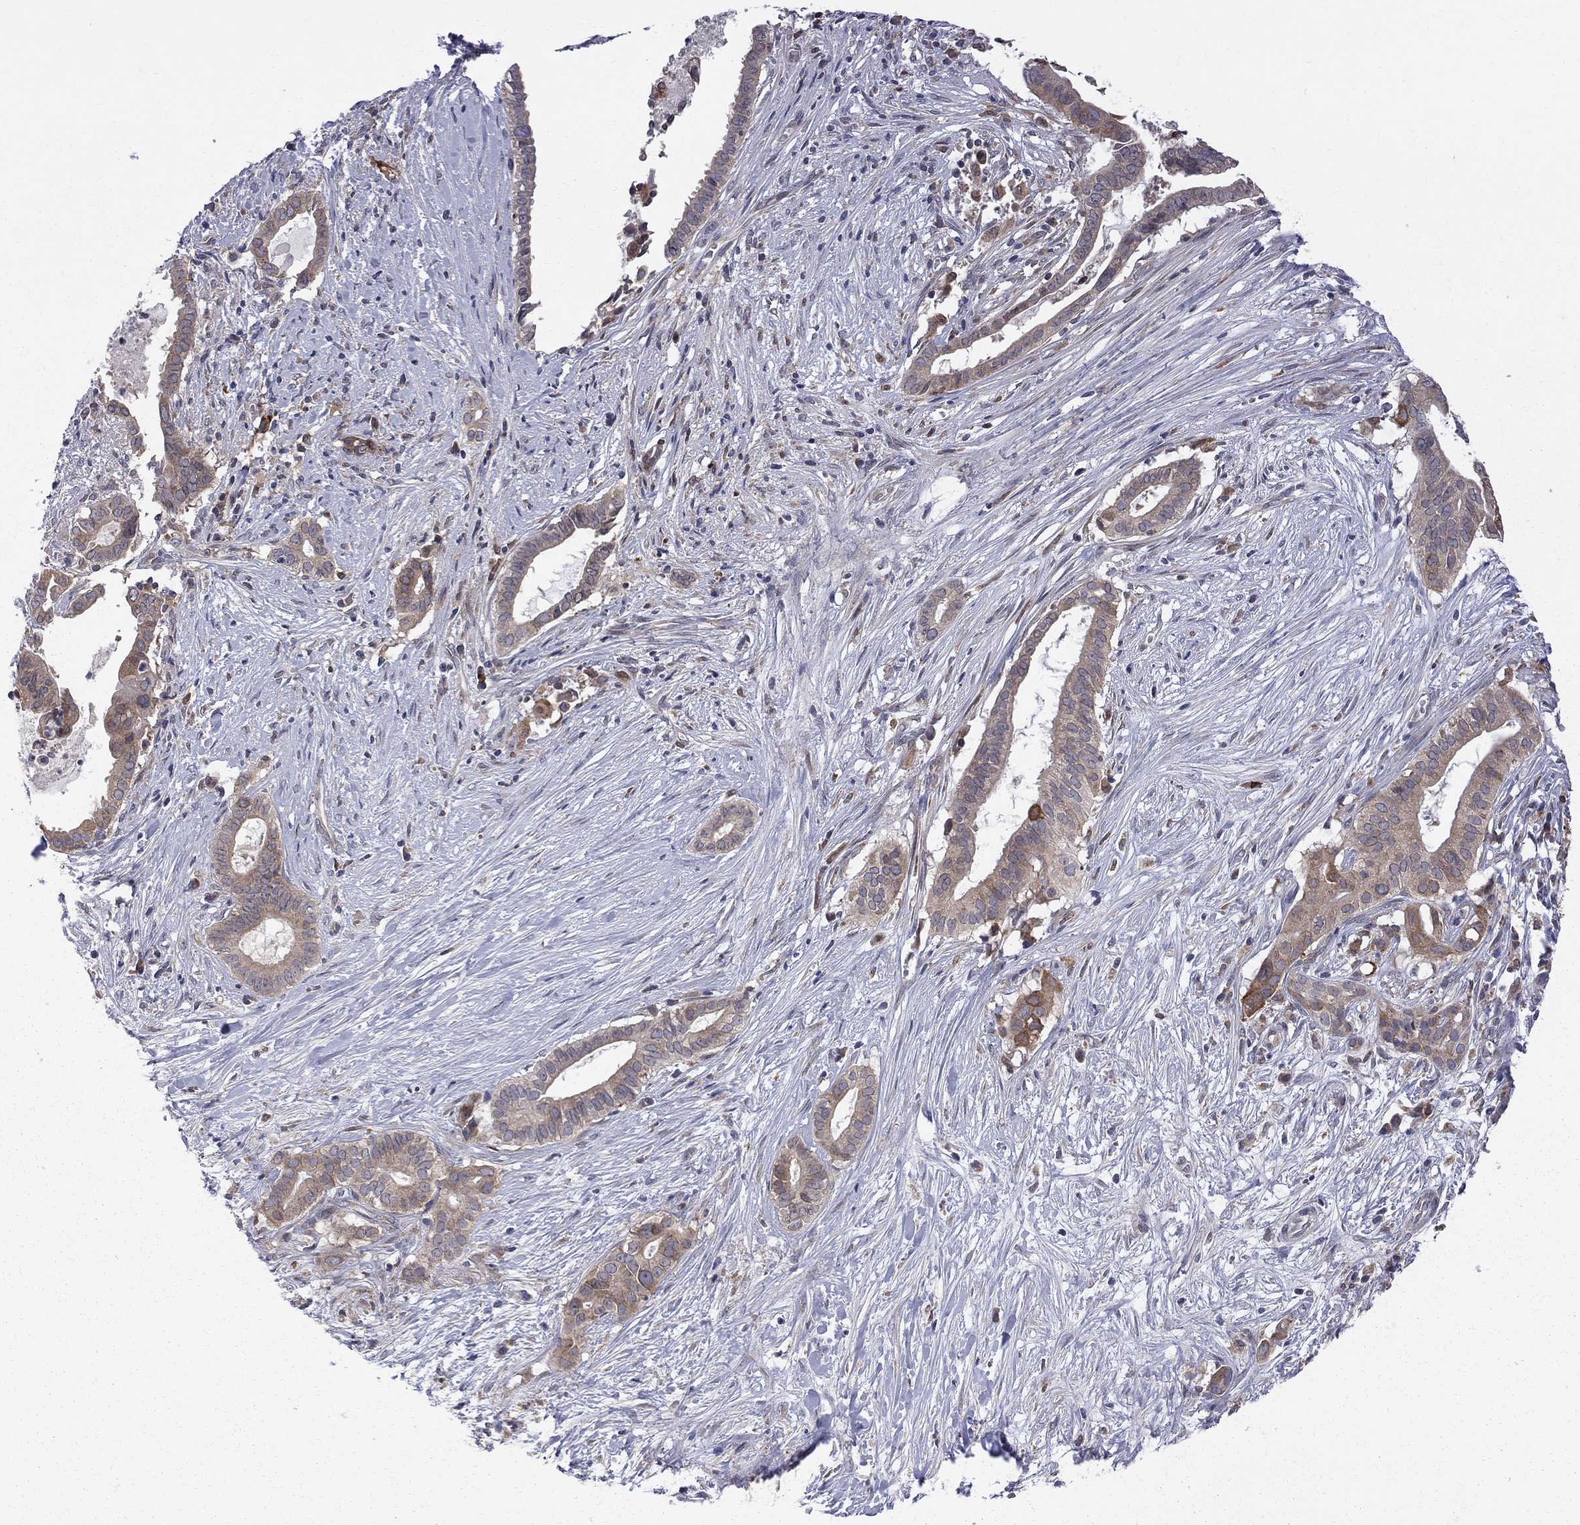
{"staining": {"intensity": "moderate", "quantity": ">75%", "location": "cytoplasmic/membranous"}, "tissue": "pancreatic cancer", "cell_type": "Tumor cells", "image_type": "cancer", "snomed": [{"axis": "morphology", "description": "Adenocarcinoma, NOS"}, {"axis": "topography", "description": "Pancreas"}], "caption": "Protein staining of pancreatic cancer tissue demonstrates moderate cytoplasmic/membranous positivity in about >75% of tumor cells.", "gene": "CNOT11", "patient": {"sex": "male", "age": 61}}